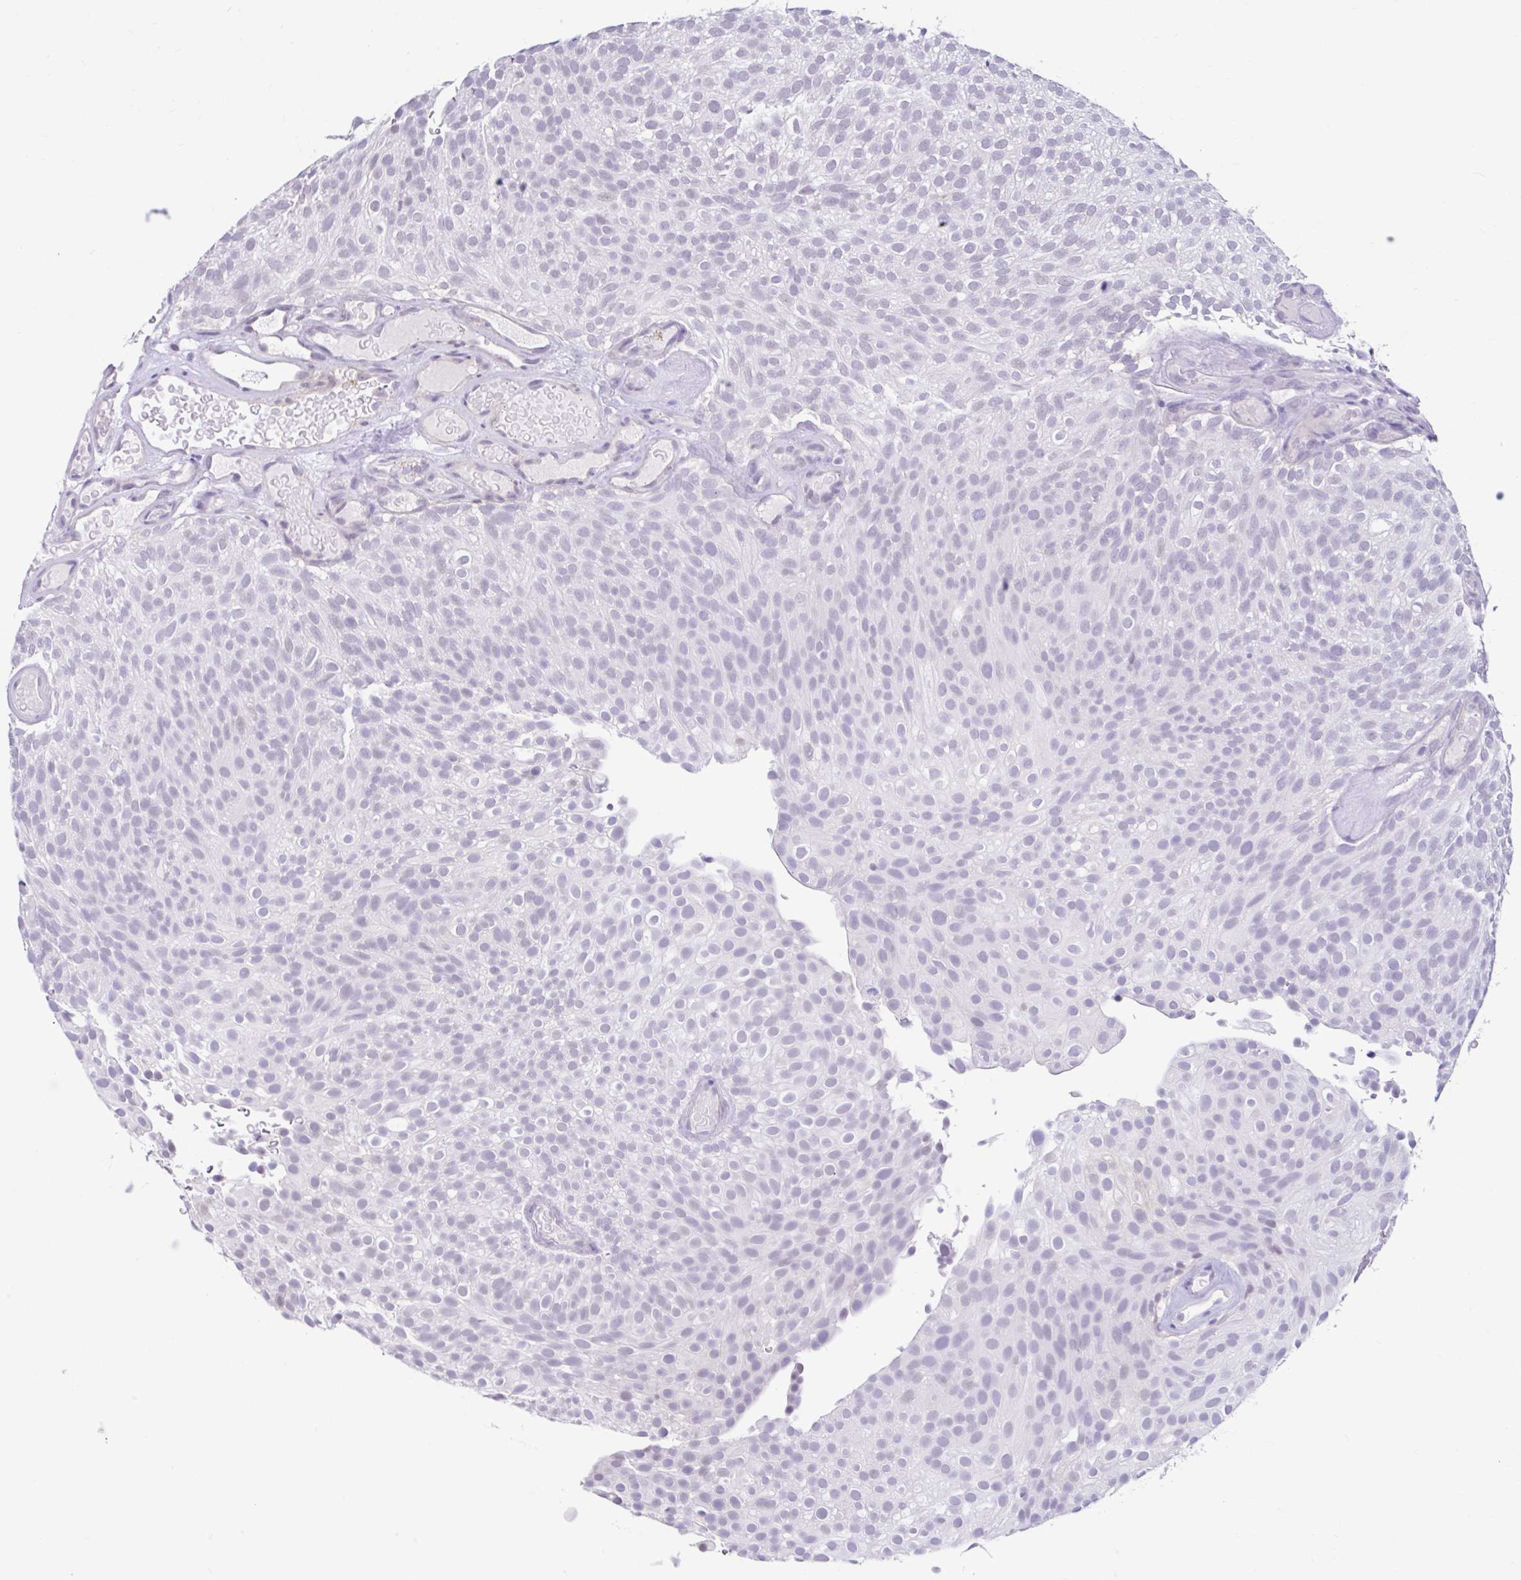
{"staining": {"intensity": "negative", "quantity": "none", "location": "none"}, "tissue": "urothelial cancer", "cell_type": "Tumor cells", "image_type": "cancer", "snomed": [{"axis": "morphology", "description": "Urothelial carcinoma, Low grade"}, {"axis": "topography", "description": "Urinary bladder"}], "caption": "The photomicrograph exhibits no significant positivity in tumor cells of urothelial cancer.", "gene": "DCAF17", "patient": {"sex": "male", "age": 78}}